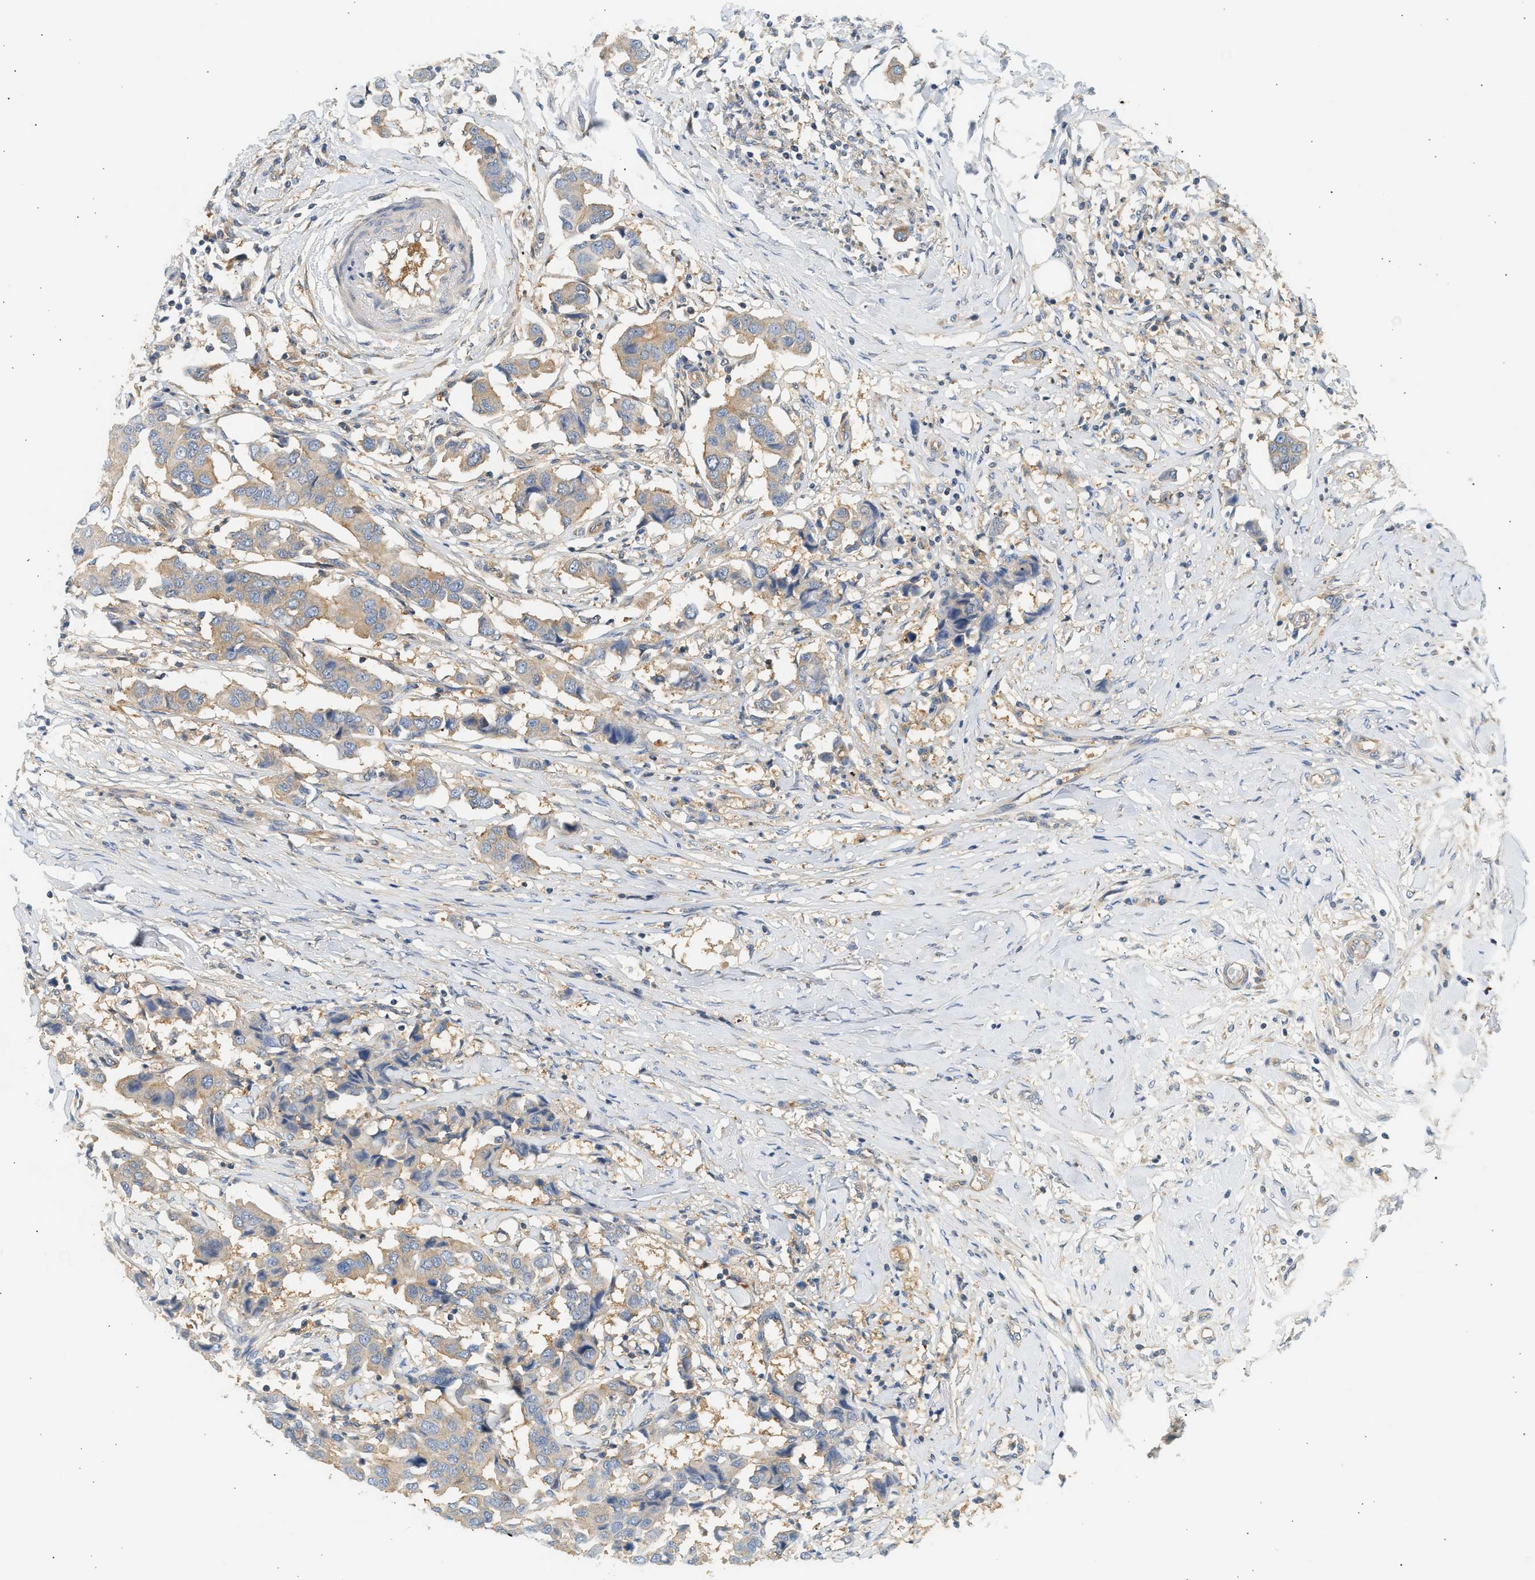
{"staining": {"intensity": "weak", "quantity": ">75%", "location": "cytoplasmic/membranous"}, "tissue": "breast cancer", "cell_type": "Tumor cells", "image_type": "cancer", "snomed": [{"axis": "morphology", "description": "Duct carcinoma"}, {"axis": "topography", "description": "Breast"}], "caption": "A low amount of weak cytoplasmic/membranous expression is present in approximately >75% of tumor cells in breast invasive ductal carcinoma tissue. The staining was performed using DAB (3,3'-diaminobenzidine), with brown indicating positive protein expression. Nuclei are stained blue with hematoxylin.", "gene": "PAFAH1B1", "patient": {"sex": "female", "age": 80}}